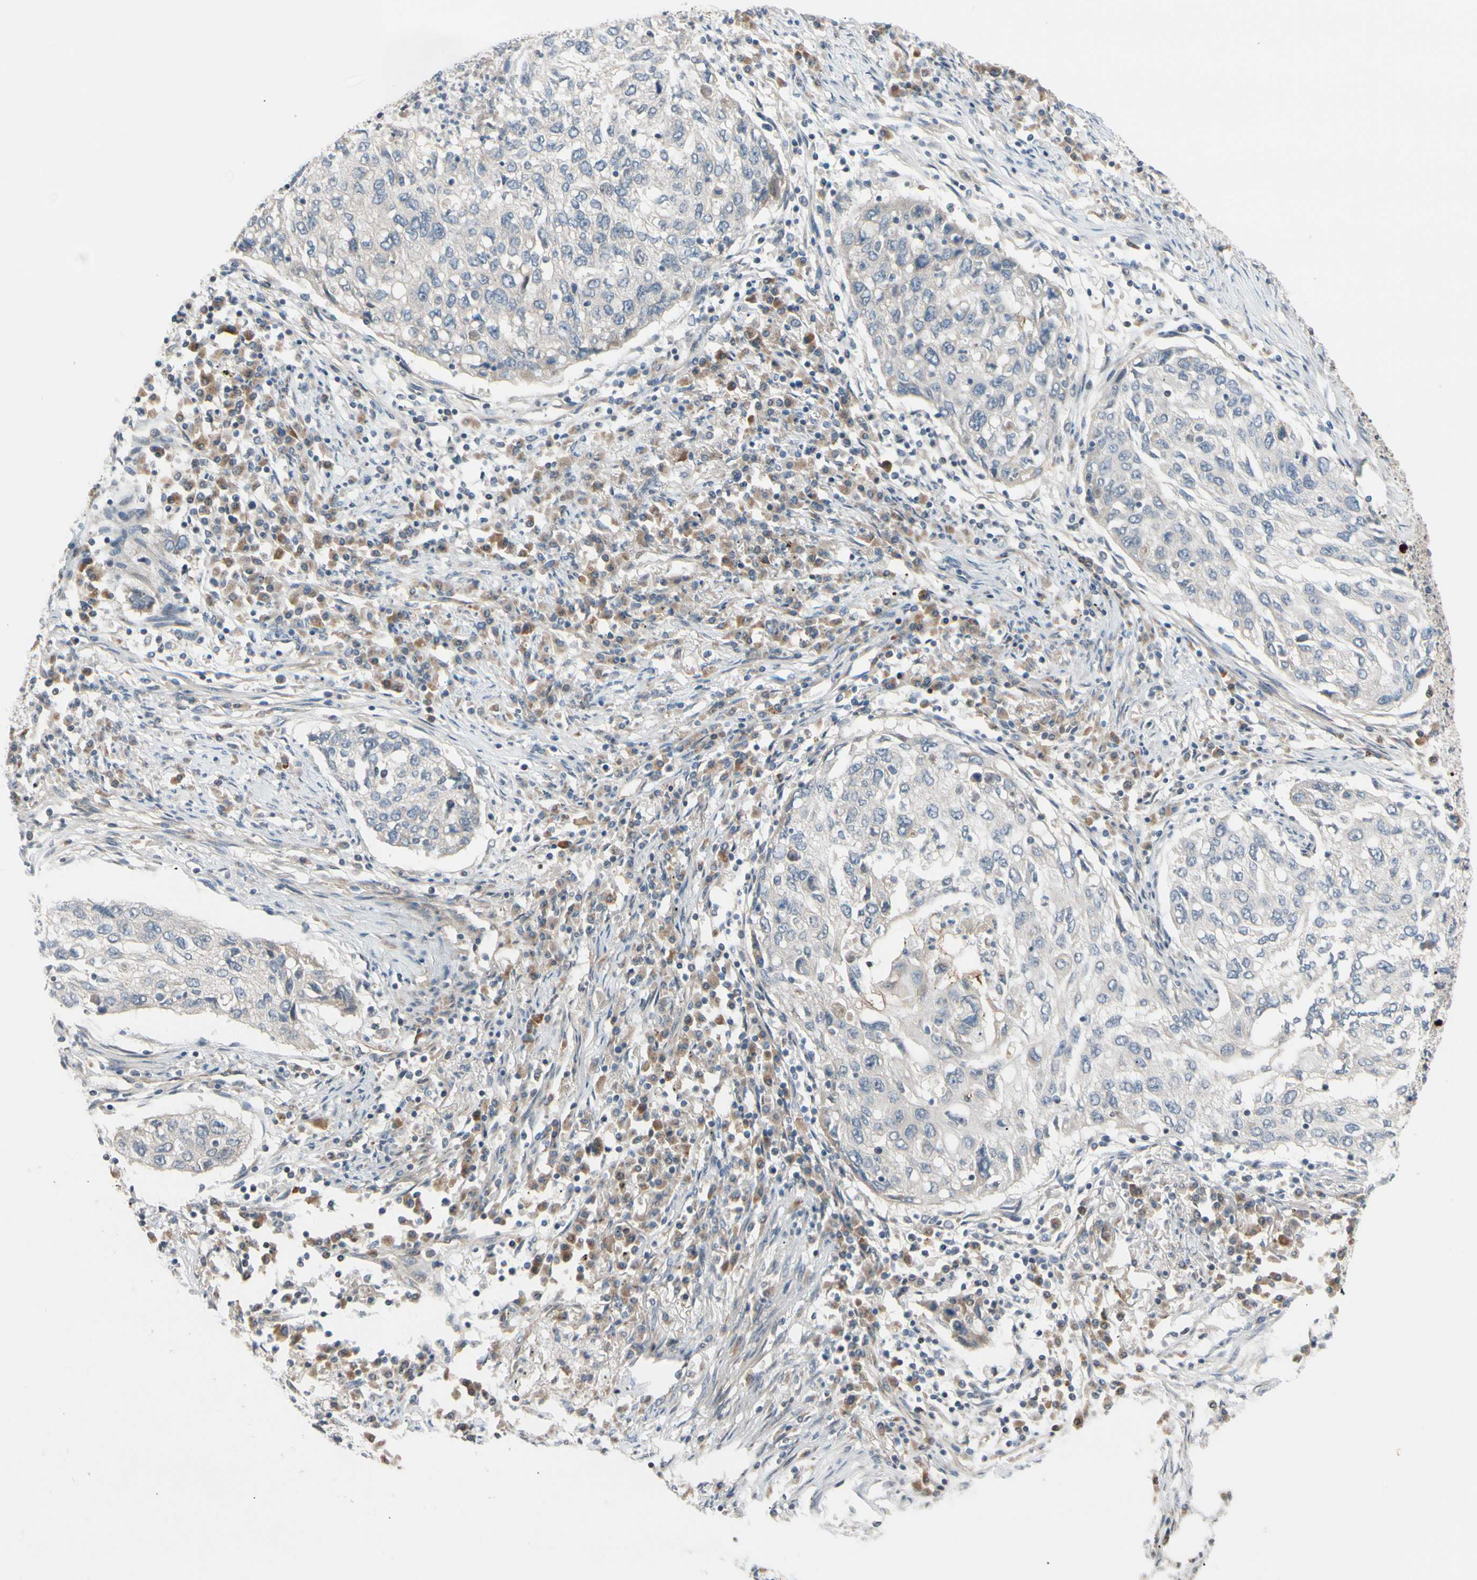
{"staining": {"intensity": "negative", "quantity": "none", "location": "none"}, "tissue": "lung cancer", "cell_type": "Tumor cells", "image_type": "cancer", "snomed": [{"axis": "morphology", "description": "Squamous cell carcinoma, NOS"}, {"axis": "topography", "description": "Lung"}], "caption": "The photomicrograph demonstrates no significant positivity in tumor cells of lung cancer (squamous cell carcinoma).", "gene": "FGF10", "patient": {"sex": "female", "age": 63}}